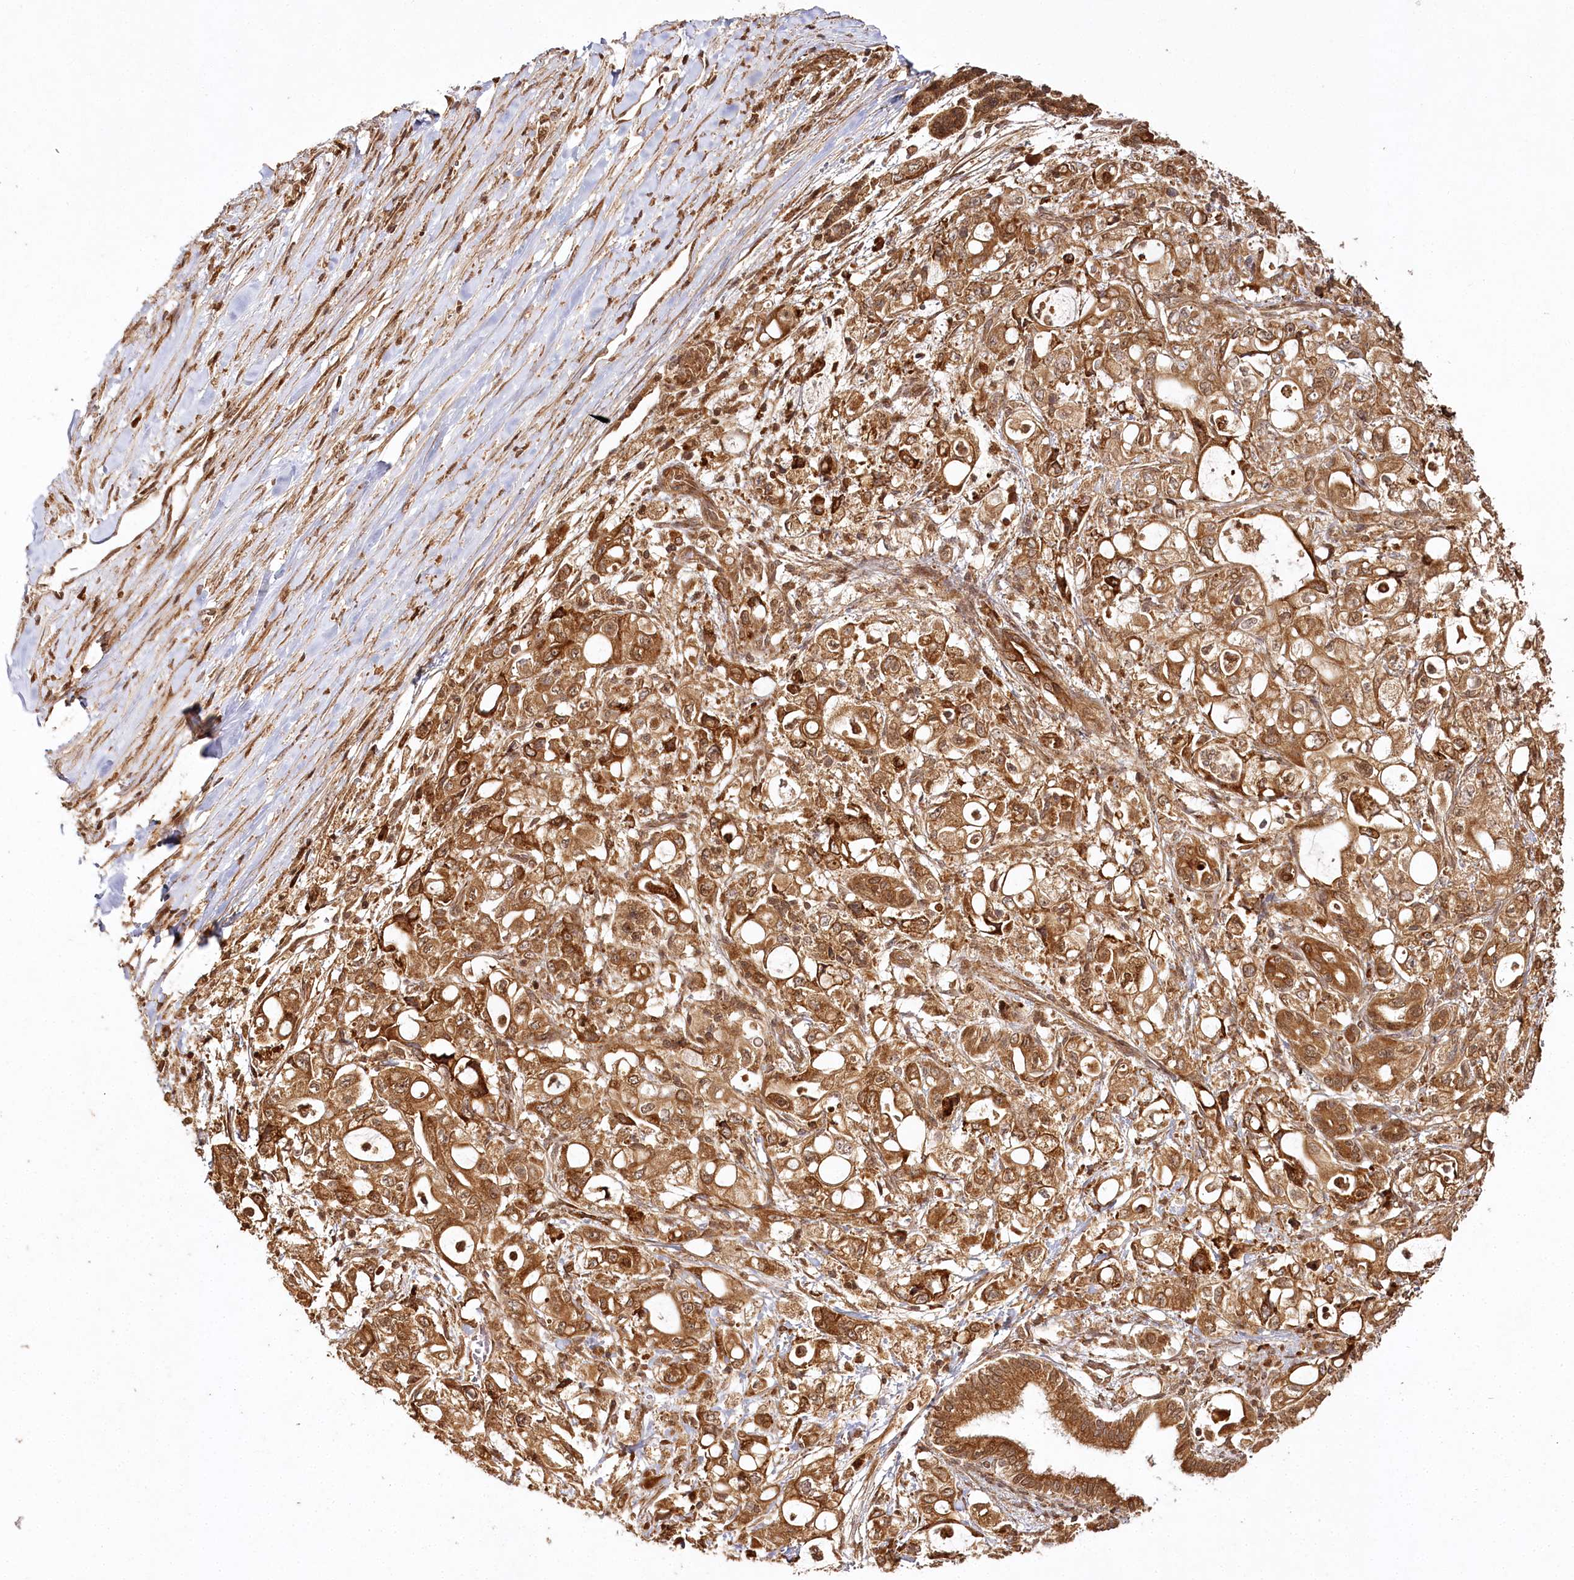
{"staining": {"intensity": "moderate", "quantity": ">75%", "location": "cytoplasmic/membranous,nuclear"}, "tissue": "pancreatic cancer", "cell_type": "Tumor cells", "image_type": "cancer", "snomed": [{"axis": "morphology", "description": "Adenocarcinoma, NOS"}, {"axis": "topography", "description": "Pancreas"}], "caption": "Pancreatic cancer tissue displays moderate cytoplasmic/membranous and nuclear expression in about >75% of tumor cells", "gene": "ULK2", "patient": {"sex": "male", "age": 79}}